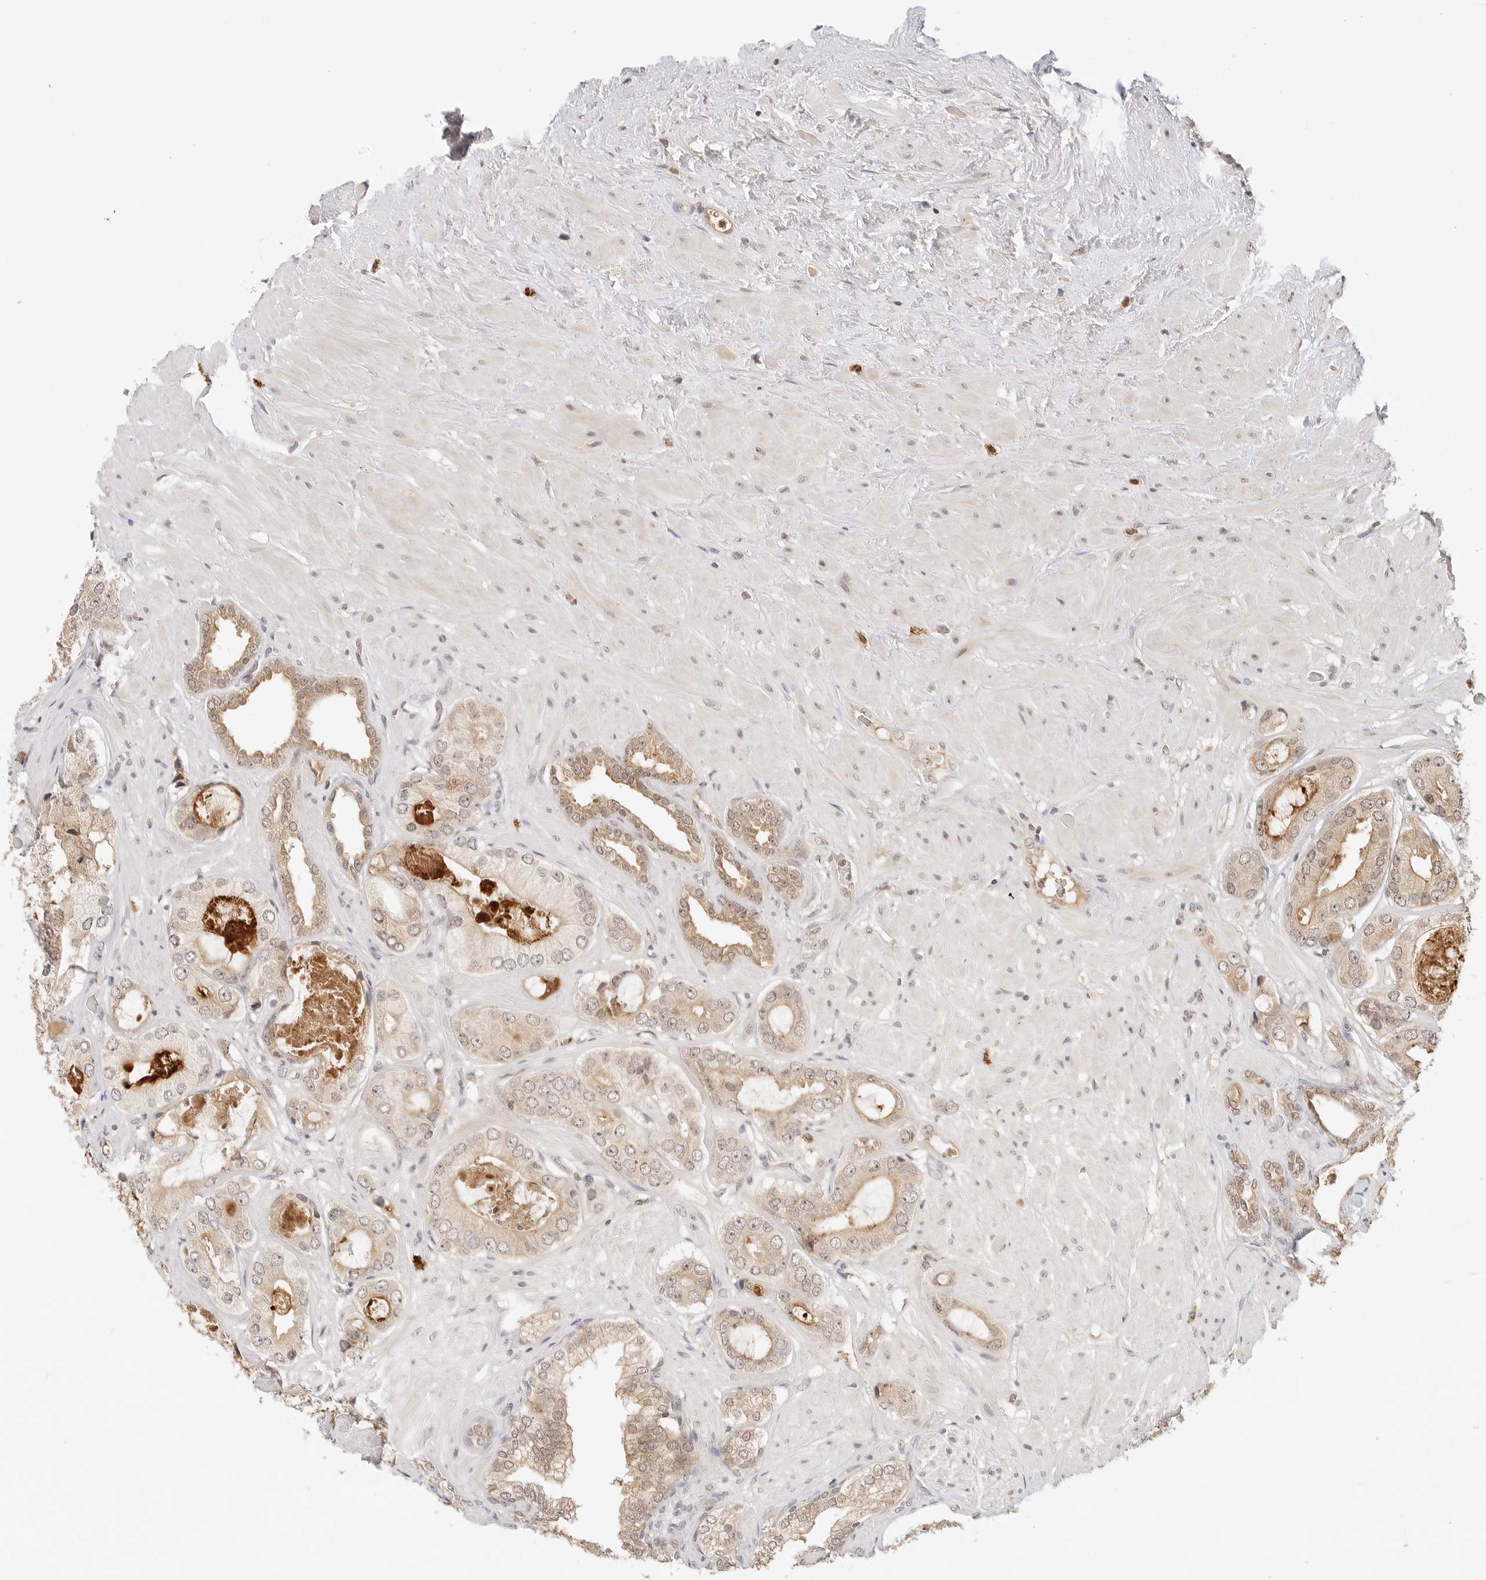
{"staining": {"intensity": "moderate", "quantity": "25%-75%", "location": "cytoplasmic/membranous"}, "tissue": "prostate cancer", "cell_type": "Tumor cells", "image_type": "cancer", "snomed": [{"axis": "morphology", "description": "Adenocarcinoma, High grade"}, {"axis": "topography", "description": "Prostate"}], "caption": "Immunohistochemical staining of human prostate cancer (adenocarcinoma (high-grade)) demonstrates medium levels of moderate cytoplasmic/membranous expression in approximately 25%-75% of tumor cells.", "gene": "SEPTIN4", "patient": {"sex": "male", "age": 59}}